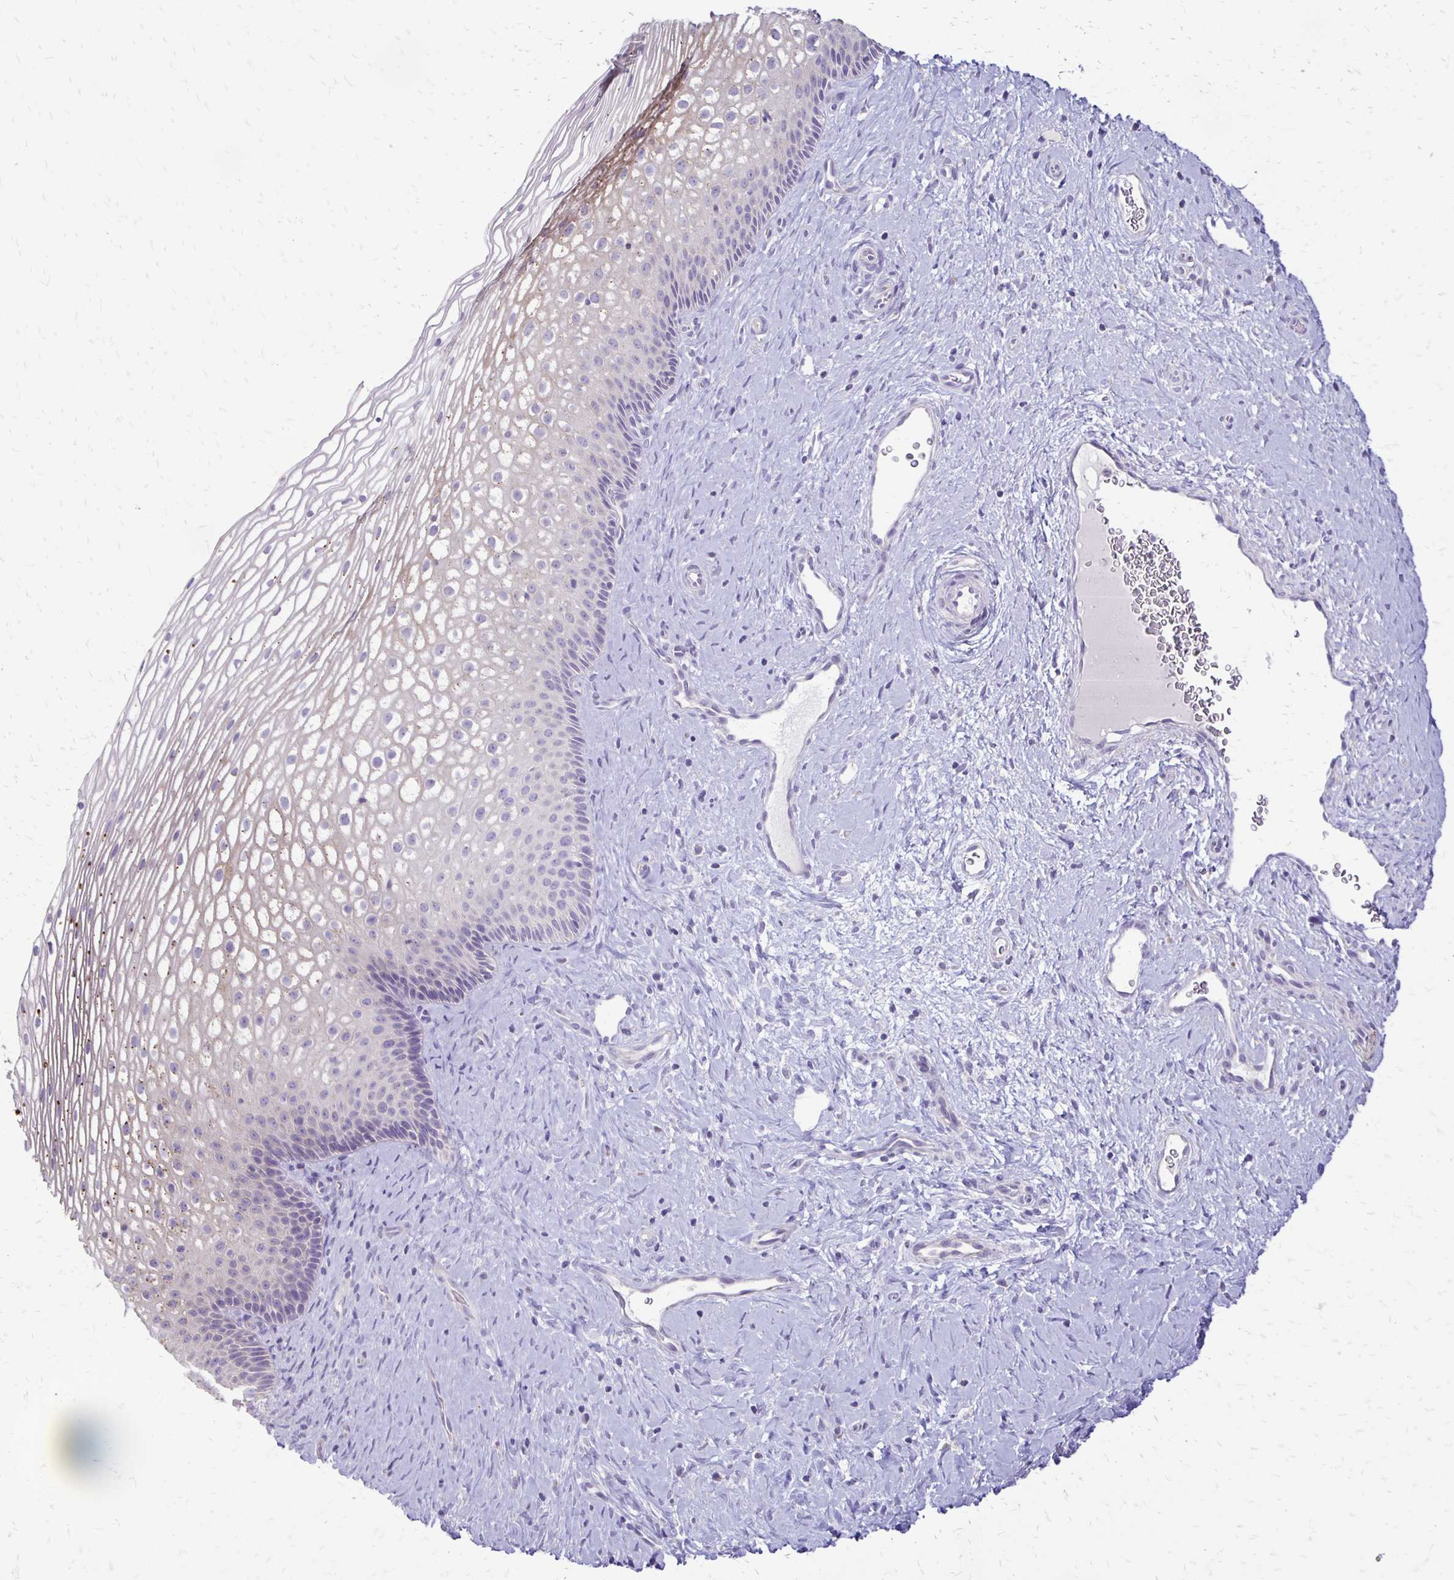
{"staining": {"intensity": "negative", "quantity": "none", "location": "none"}, "tissue": "cervix", "cell_type": "Glandular cells", "image_type": "normal", "snomed": [{"axis": "morphology", "description": "Normal tissue, NOS"}, {"axis": "topography", "description": "Cervix"}], "caption": "Immunohistochemical staining of normal cervix reveals no significant staining in glandular cells. (Brightfield microscopy of DAB (3,3'-diaminobenzidine) immunohistochemistry (IHC) at high magnification).", "gene": "ALPG", "patient": {"sex": "female", "age": 34}}